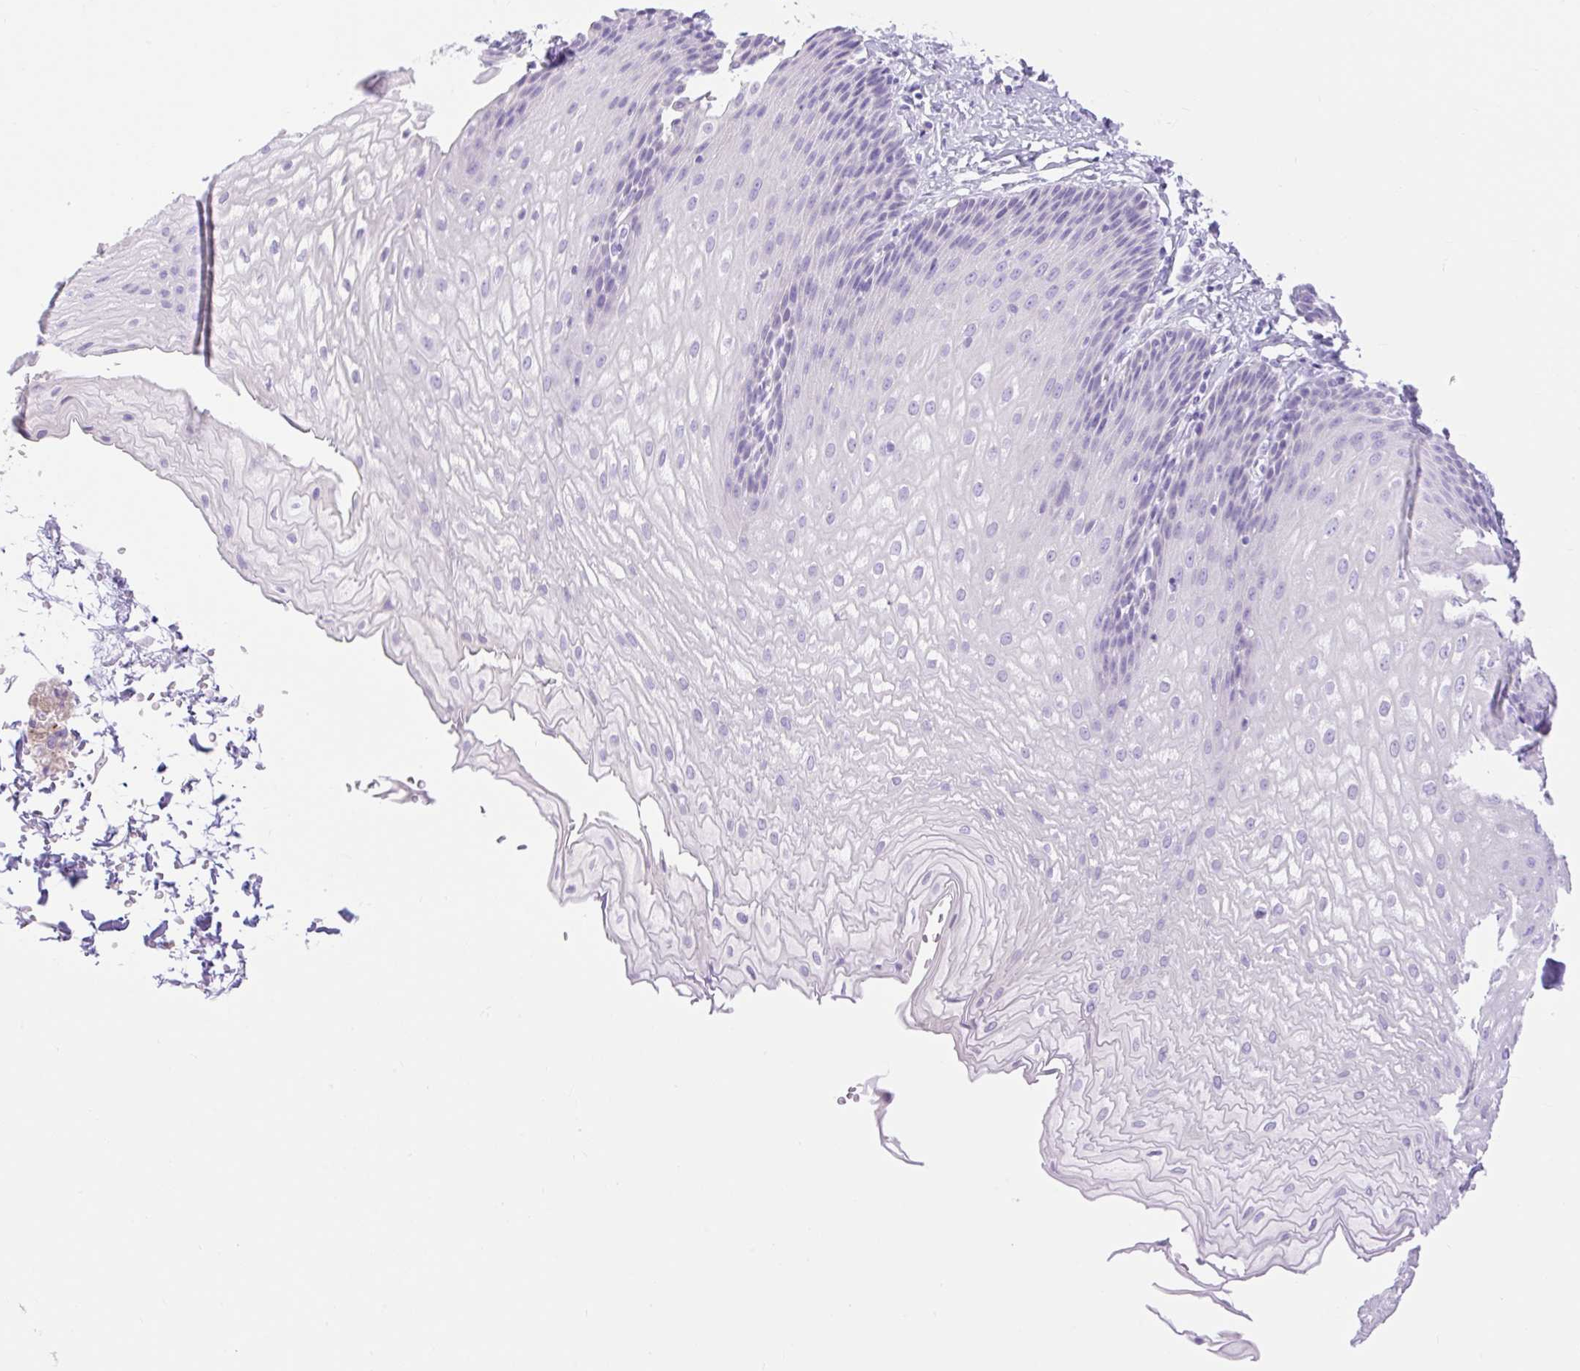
{"staining": {"intensity": "negative", "quantity": "none", "location": "none"}, "tissue": "esophagus", "cell_type": "Squamous epithelial cells", "image_type": "normal", "snomed": [{"axis": "morphology", "description": "Normal tissue, NOS"}, {"axis": "topography", "description": "Esophagus"}], "caption": "Human esophagus stained for a protein using immunohistochemistry (IHC) reveals no expression in squamous epithelial cells.", "gene": "SLC25A40", "patient": {"sex": "male", "age": 70}}